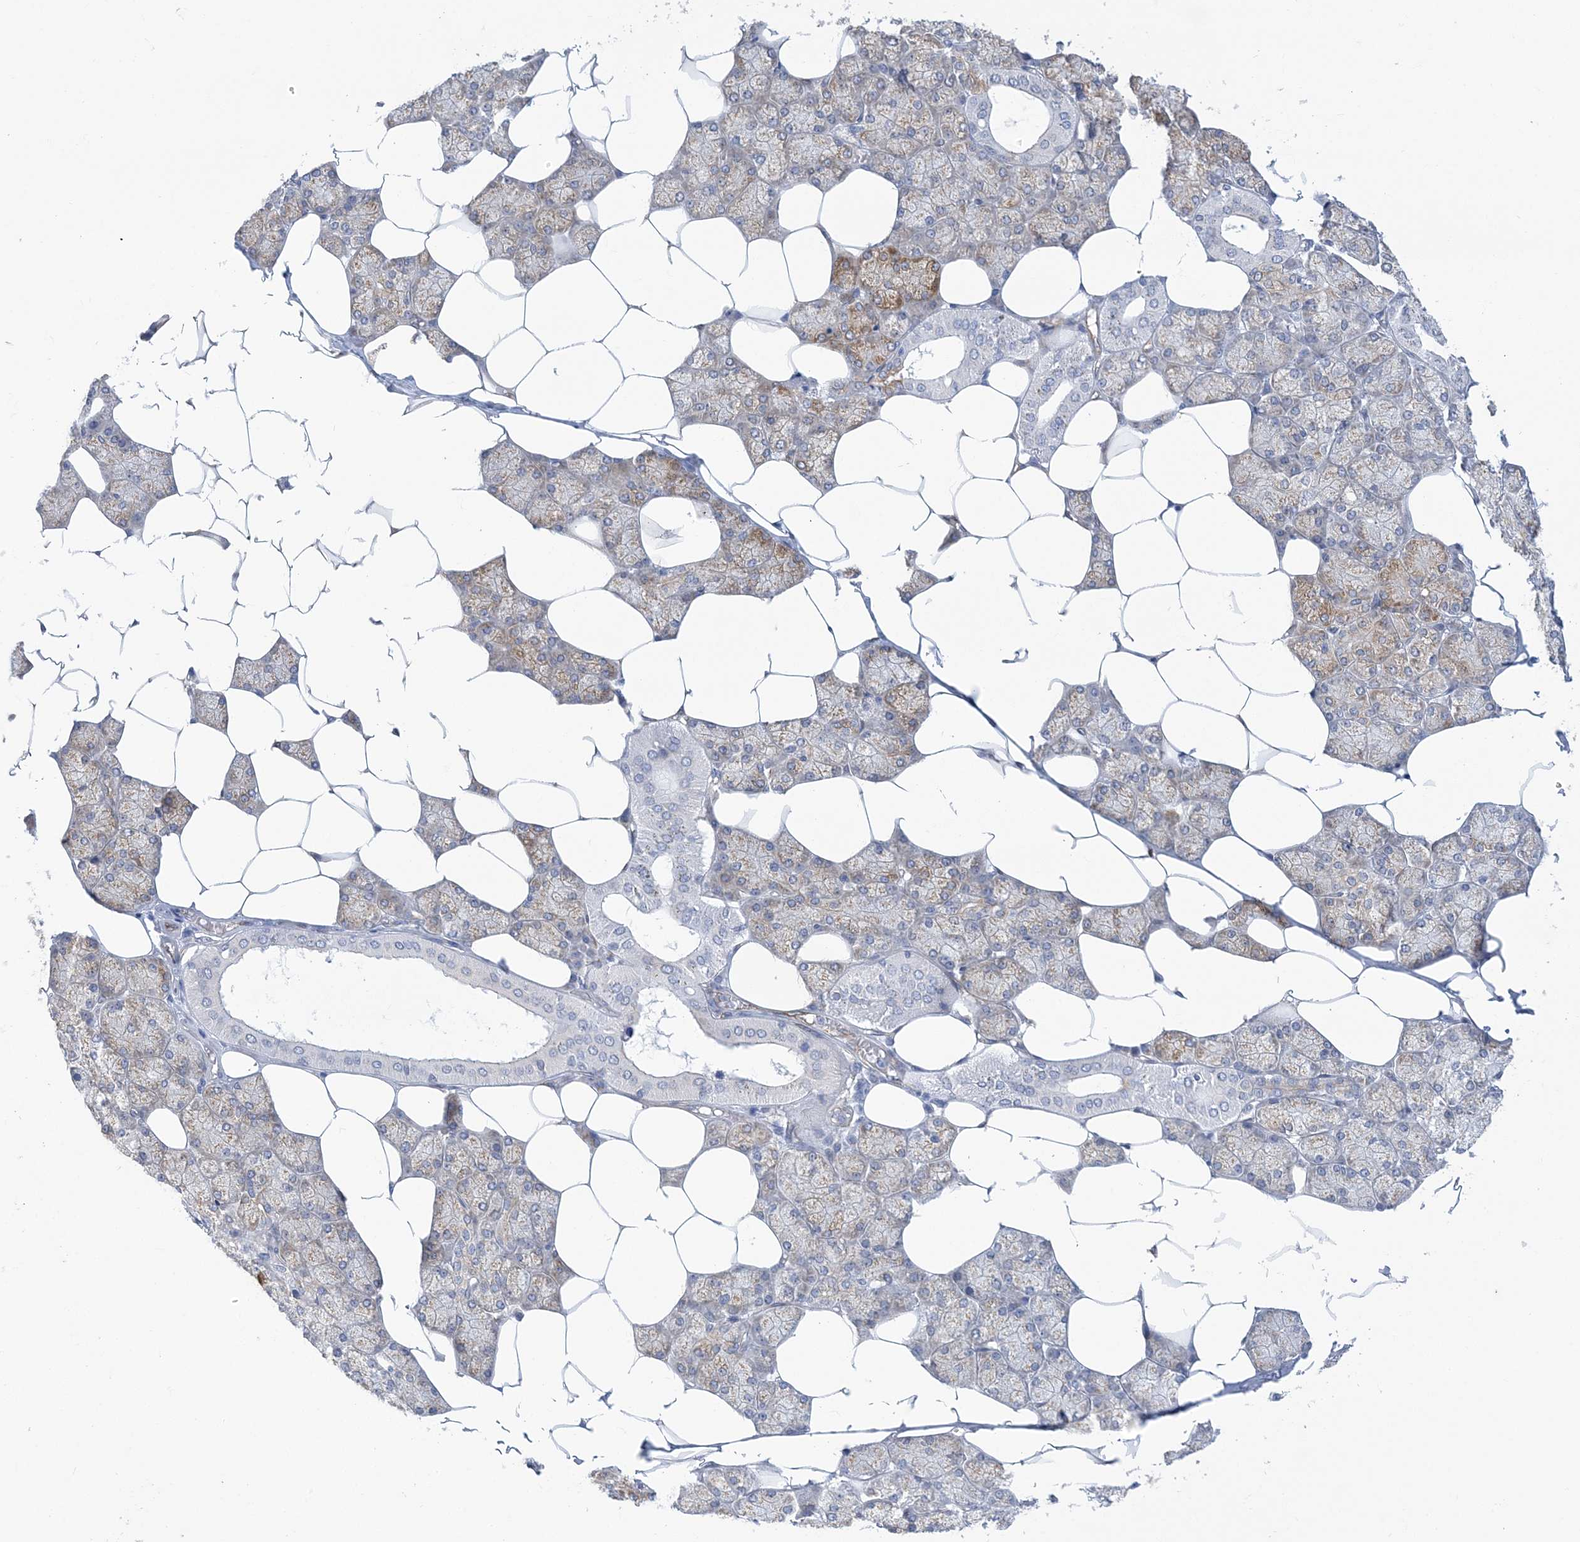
{"staining": {"intensity": "moderate", "quantity": "25%-75%", "location": "cytoplasmic/membranous"}, "tissue": "salivary gland", "cell_type": "Glandular cells", "image_type": "normal", "snomed": [{"axis": "morphology", "description": "Normal tissue, NOS"}, {"axis": "topography", "description": "Salivary gland"}], "caption": "Salivary gland stained with DAB immunohistochemistry reveals medium levels of moderate cytoplasmic/membranous positivity in about 25%-75% of glandular cells. (Stains: DAB (3,3'-diaminobenzidine) in brown, nuclei in blue, Microscopy: brightfield microscopy at high magnification).", "gene": "PLEKHG4B", "patient": {"sex": "male", "age": 62}}